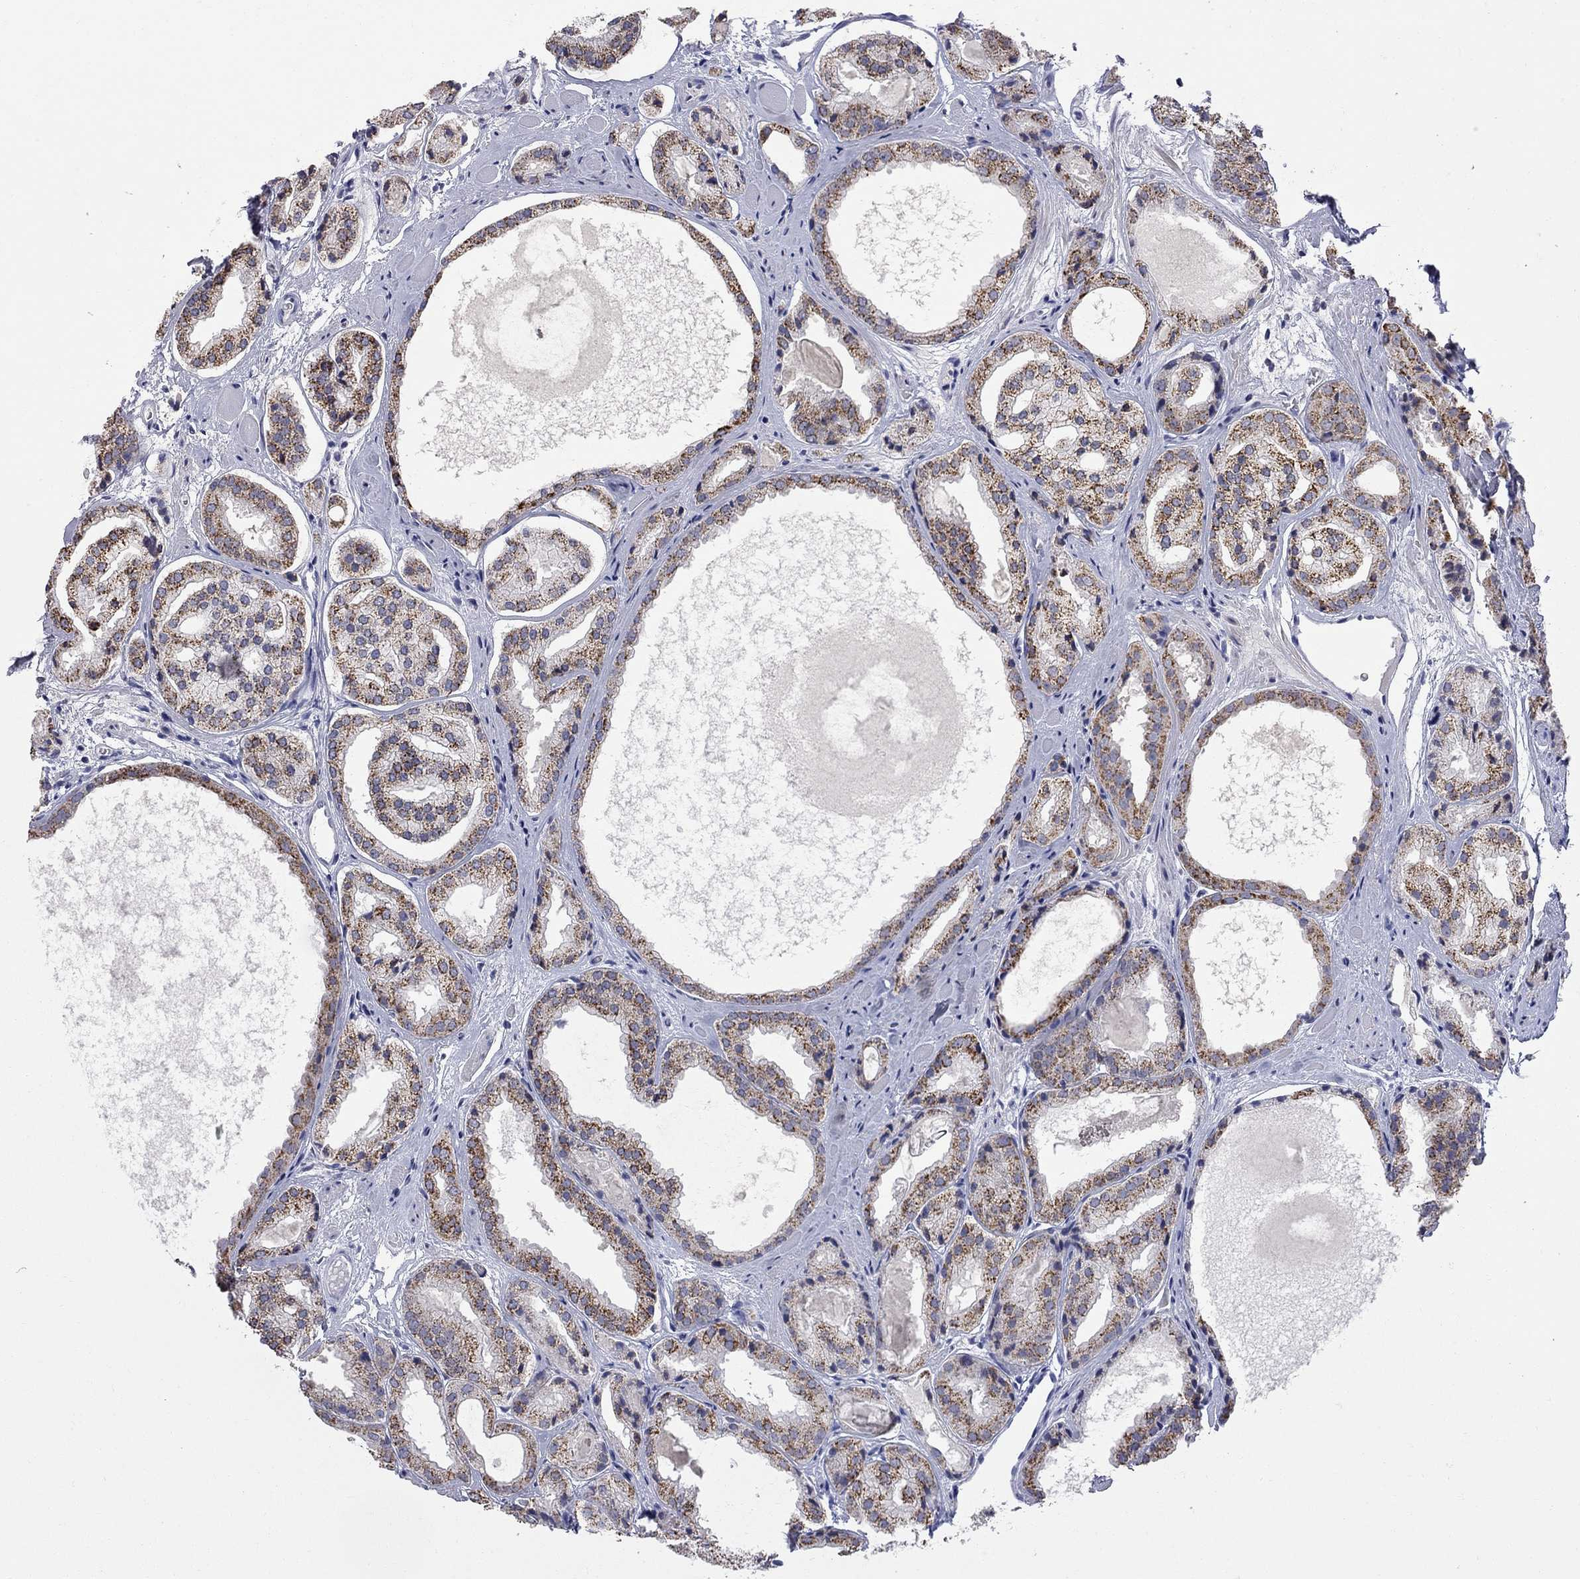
{"staining": {"intensity": "moderate", "quantity": "25%-75%", "location": "cytoplasmic/membranous"}, "tissue": "prostate cancer", "cell_type": "Tumor cells", "image_type": "cancer", "snomed": [{"axis": "morphology", "description": "Adenocarcinoma, Low grade"}, {"axis": "topography", "description": "Prostate"}], "caption": "Prostate cancer (low-grade adenocarcinoma) stained with immunohistochemistry (IHC) shows moderate cytoplasmic/membranous expression in approximately 25%-75% of tumor cells.", "gene": "FAM221B", "patient": {"sex": "male", "age": 69}}